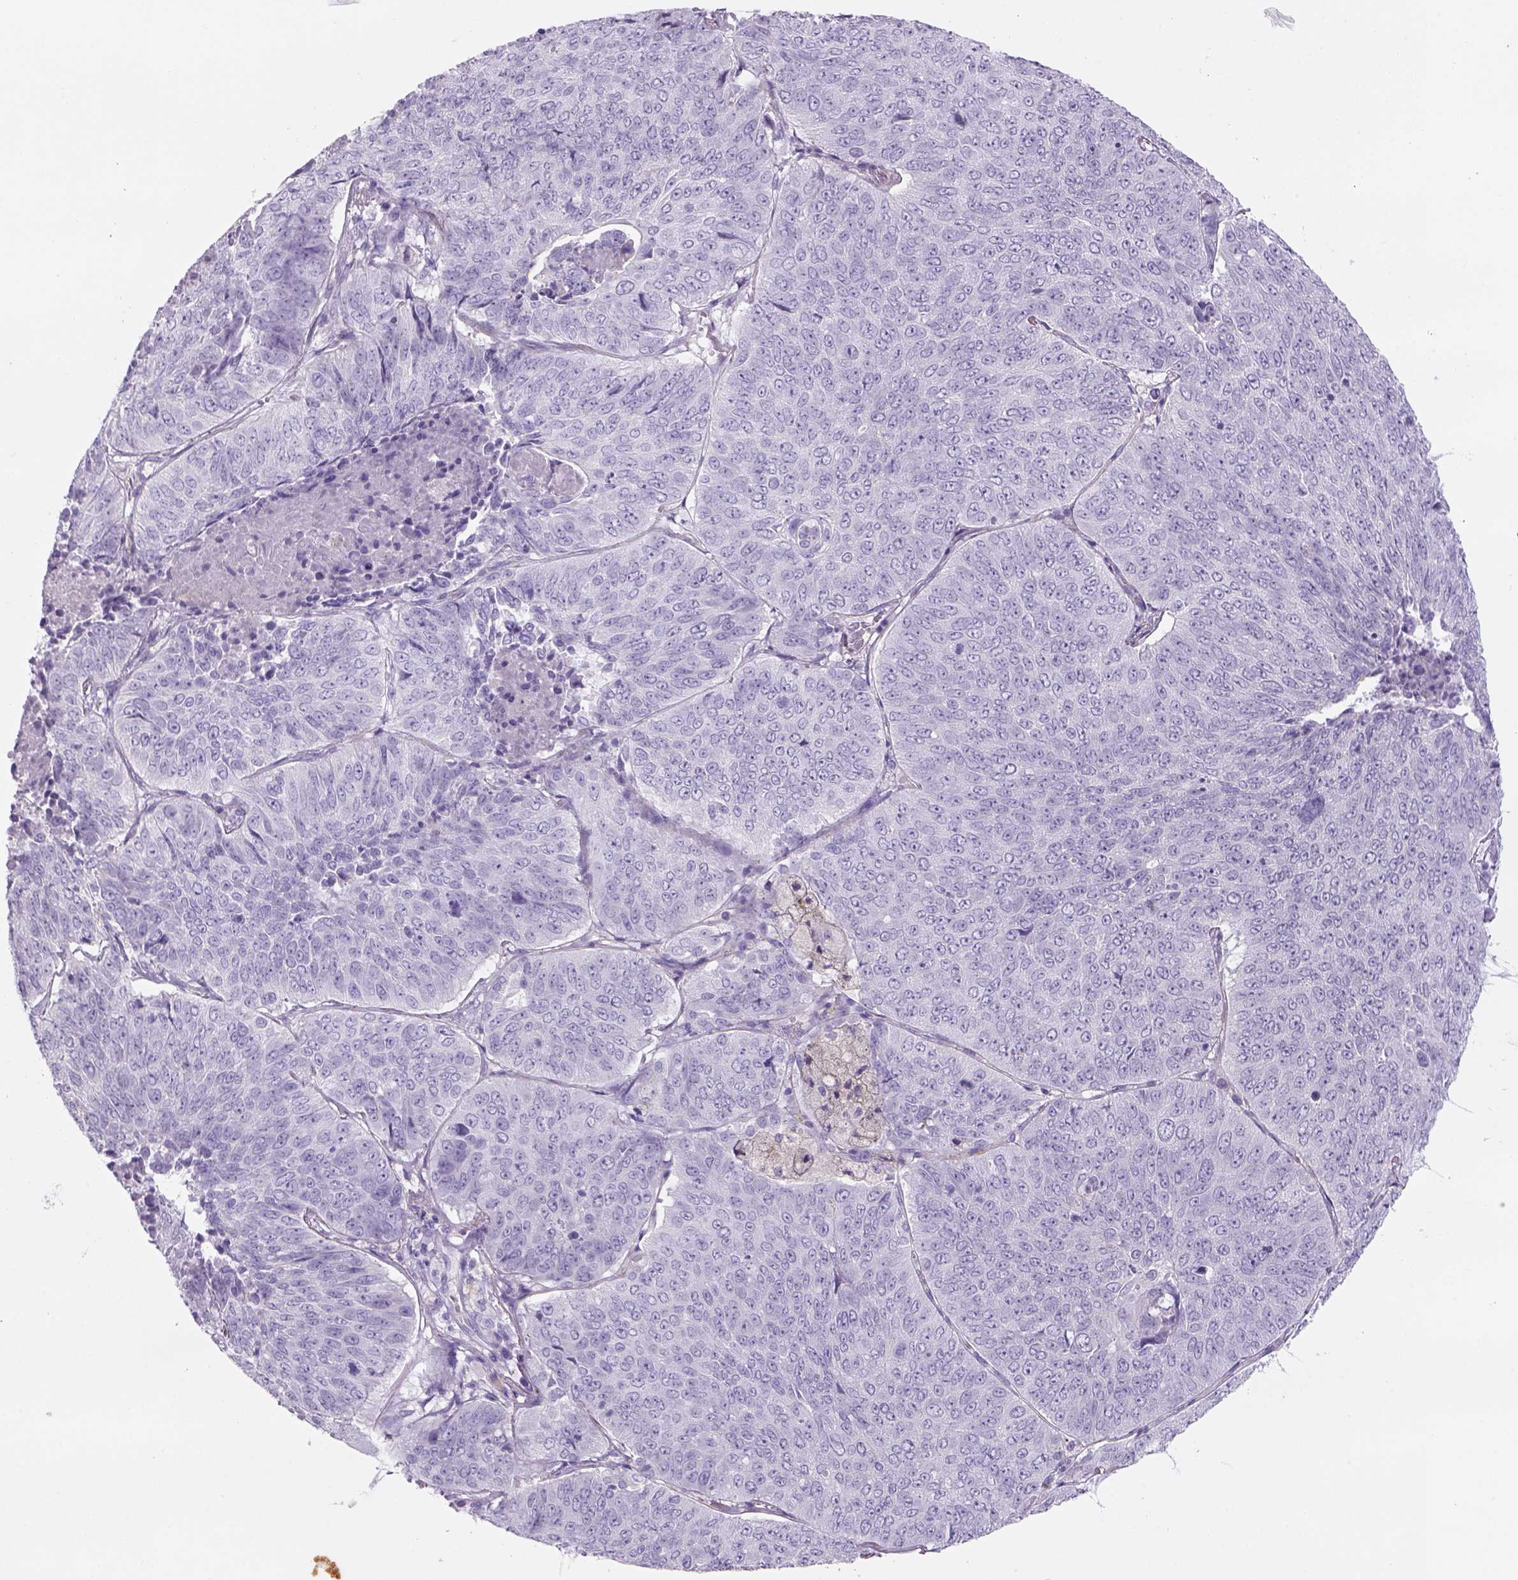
{"staining": {"intensity": "negative", "quantity": "none", "location": "none"}, "tissue": "lung cancer", "cell_type": "Tumor cells", "image_type": "cancer", "snomed": [{"axis": "morphology", "description": "Normal tissue, NOS"}, {"axis": "morphology", "description": "Squamous cell carcinoma, NOS"}, {"axis": "topography", "description": "Bronchus"}, {"axis": "topography", "description": "Lung"}], "caption": "A high-resolution micrograph shows IHC staining of lung squamous cell carcinoma, which demonstrates no significant expression in tumor cells.", "gene": "TENM4", "patient": {"sex": "male", "age": 64}}